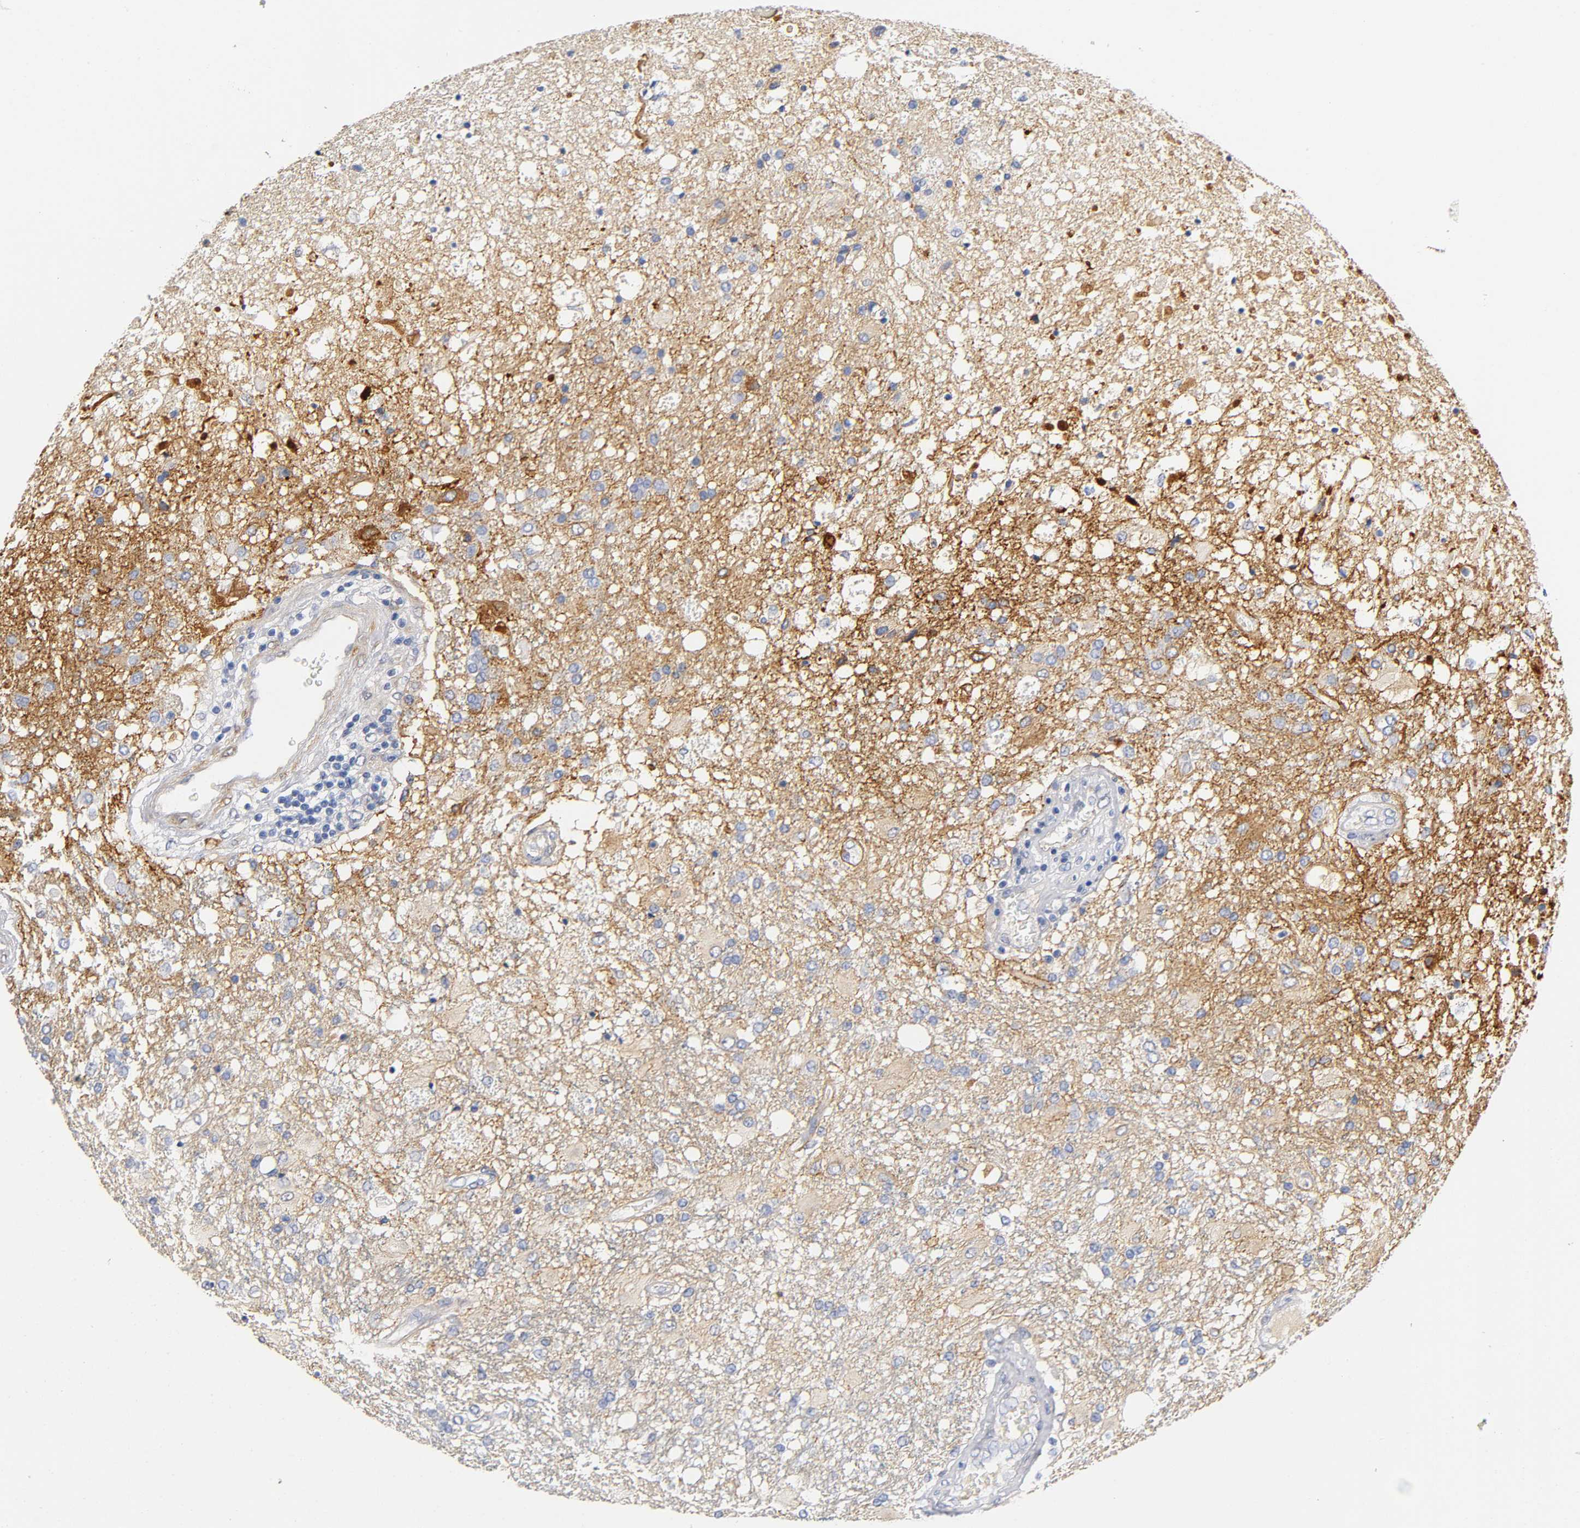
{"staining": {"intensity": "moderate", "quantity": ">75%", "location": "cytoplasmic/membranous"}, "tissue": "glioma", "cell_type": "Tumor cells", "image_type": "cancer", "snomed": [{"axis": "morphology", "description": "Glioma, malignant, High grade"}, {"axis": "topography", "description": "Cerebral cortex"}], "caption": "Glioma tissue reveals moderate cytoplasmic/membranous expression in about >75% of tumor cells", "gene": "TNC", "patient": {"sex": "male", "age": 79}}